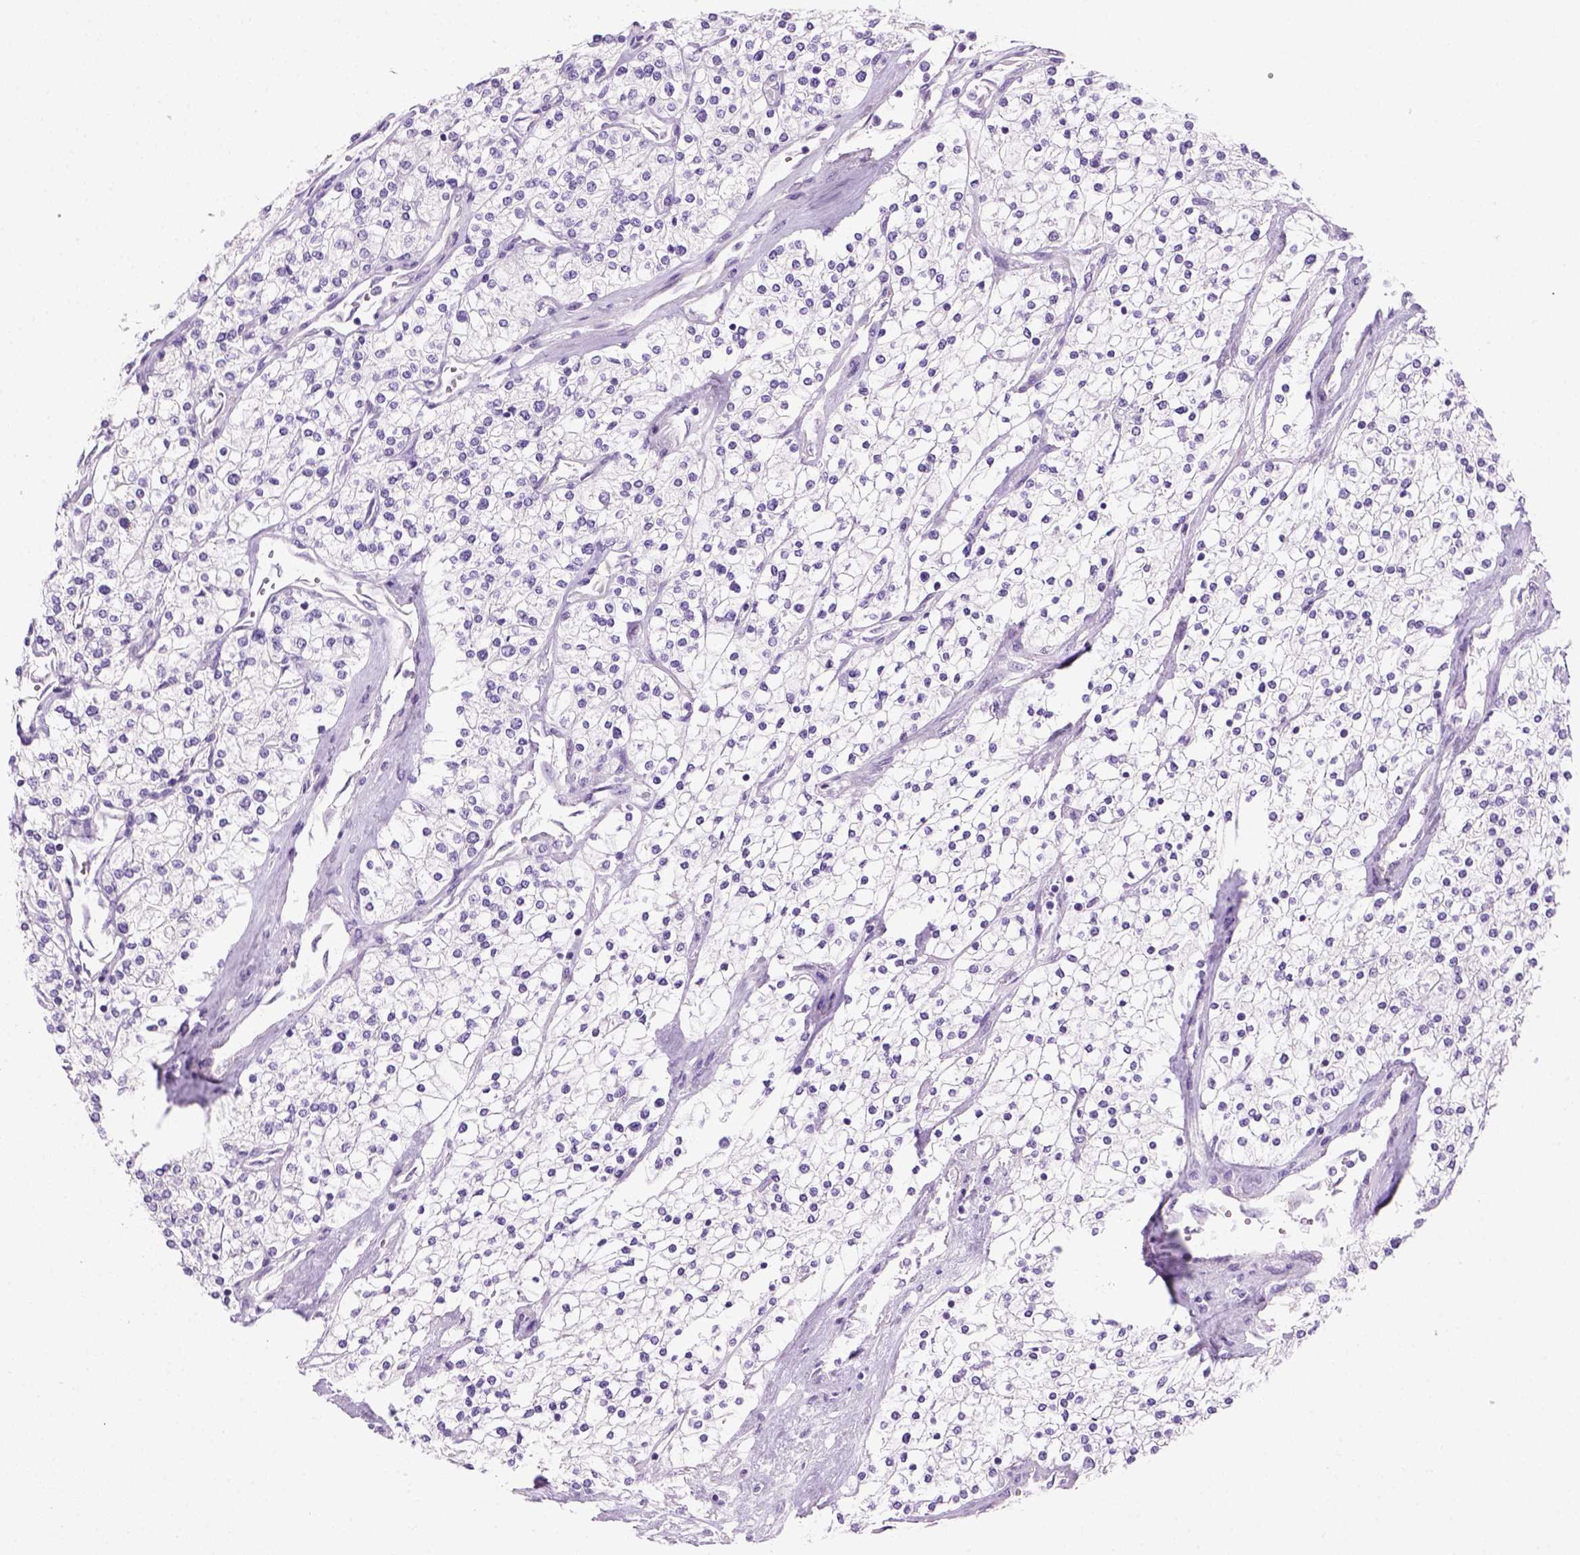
{"staining": {"intensity": "negative", "quantity": "none", "location": "none"}, "tissue": "renal cancer", "cell_type": "Tumor cells", "image_type": "cancer", "snomed": [{"axis": "morphology", "description": "Adenocarcinoma, NOS"}, {"axis": "topography", "description": "Kidney"}], "caption": "The immunohistochemistry (IHC) image has no significant positivity in tumor cells of renal cancer (adenocarcinoma) tissue. (DAB (3,3'-diaminobenzidine) IHC, high magnification).", "gene": "DNAH11", "patient": {"sex": "male", "age": 80}}